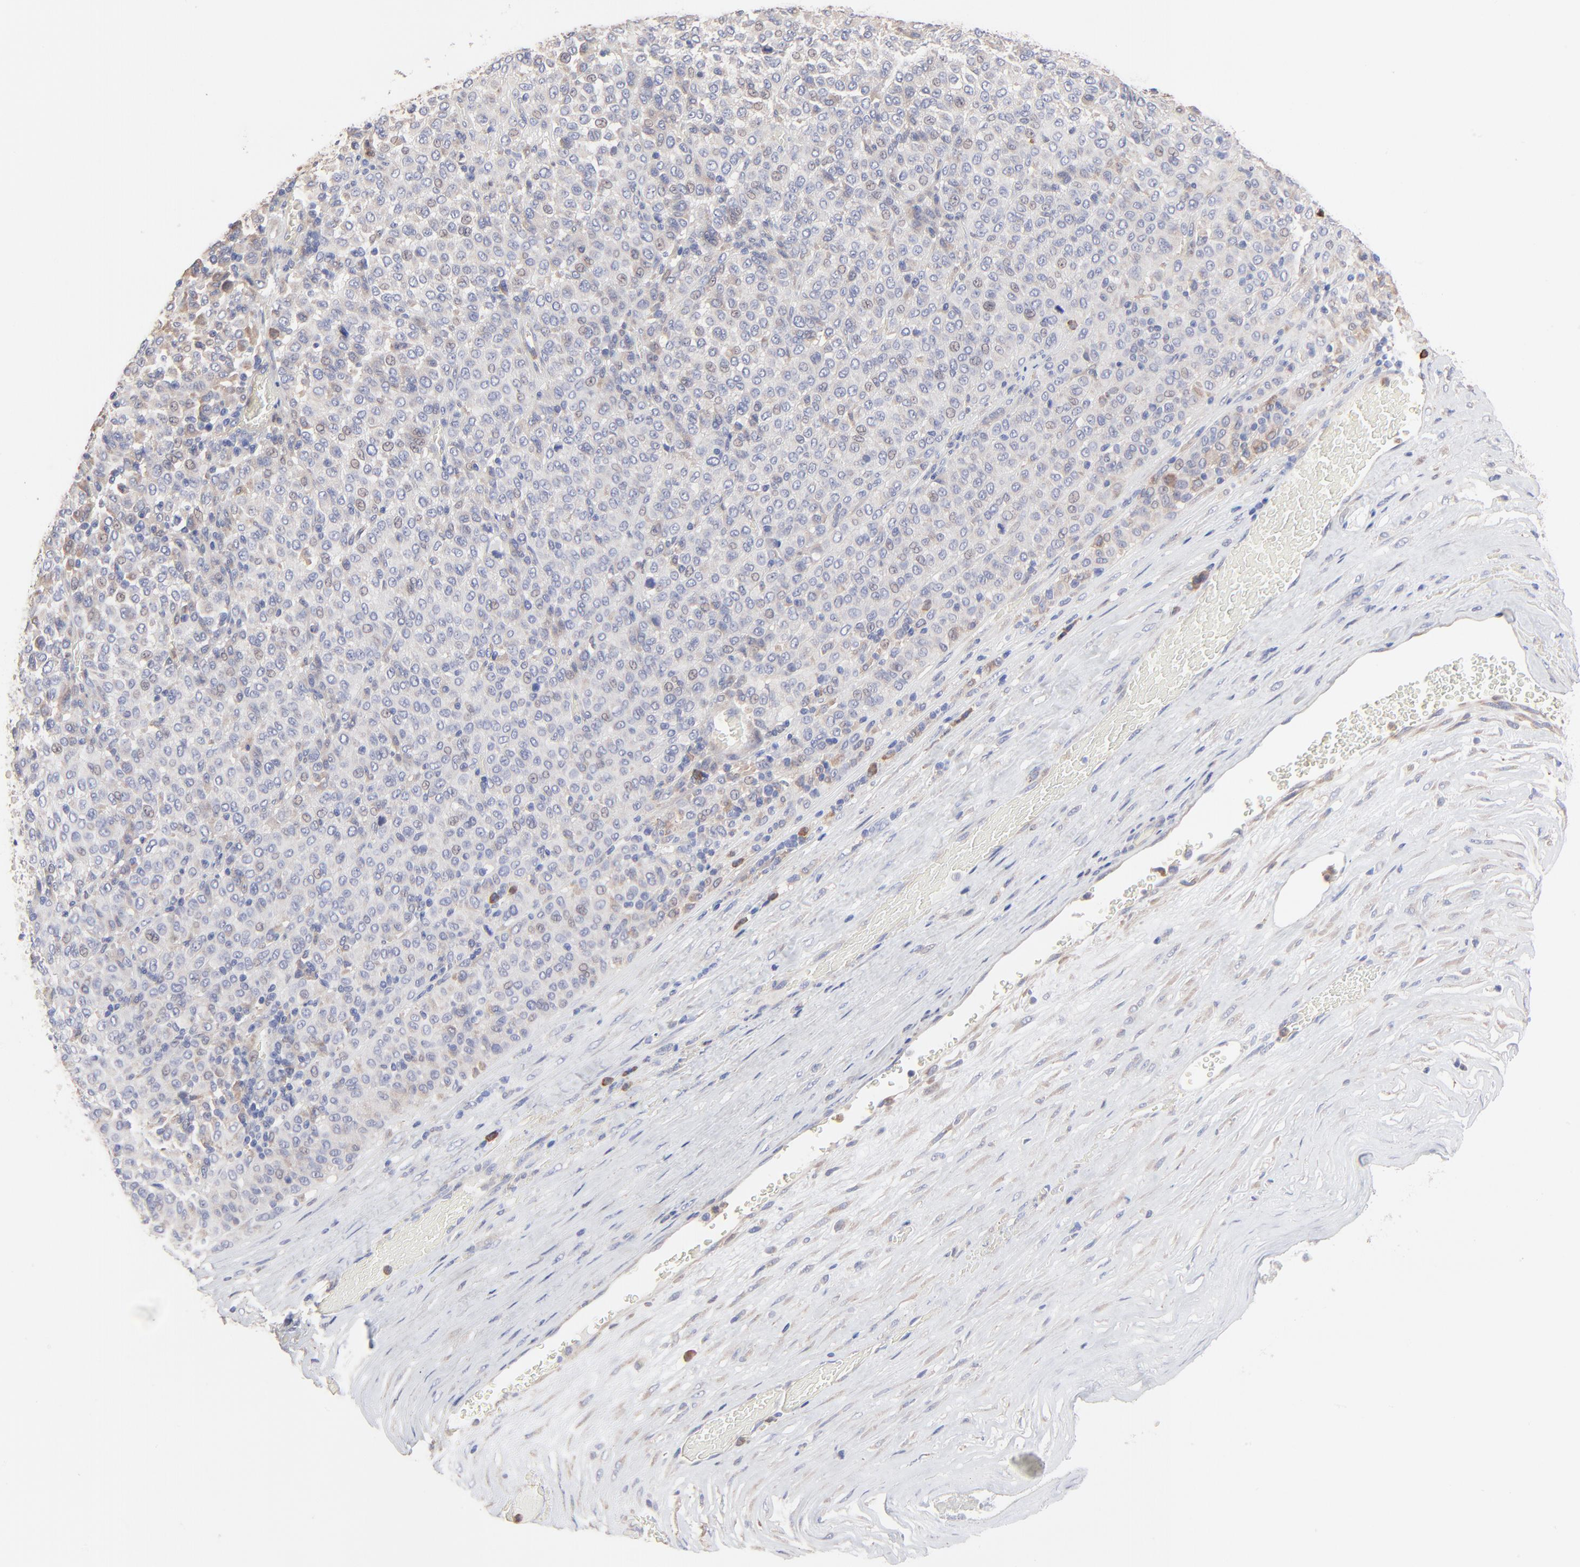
{"staining": {"intensity": "weak", "quantity": "<25%", "location": "cytoplasmic/membranous"}, "tissue": "melanoma", "cell_type": "Tumor cells", "image_type": "cancer", "snomed": [{"axis": "morphology", "description": "Malignant melanoma, Metastatic site"}, {"axis": "topography", "description": "Pancreas"}], "caption": "Immunohistochemistry (IHC) of melanoma exhibits no expression in tumor cells. (DAB immunohistochemistry (IHC), high magnification).", "gene": "PPFIBP2", "patient": {"sex": "female", "age": 30}}